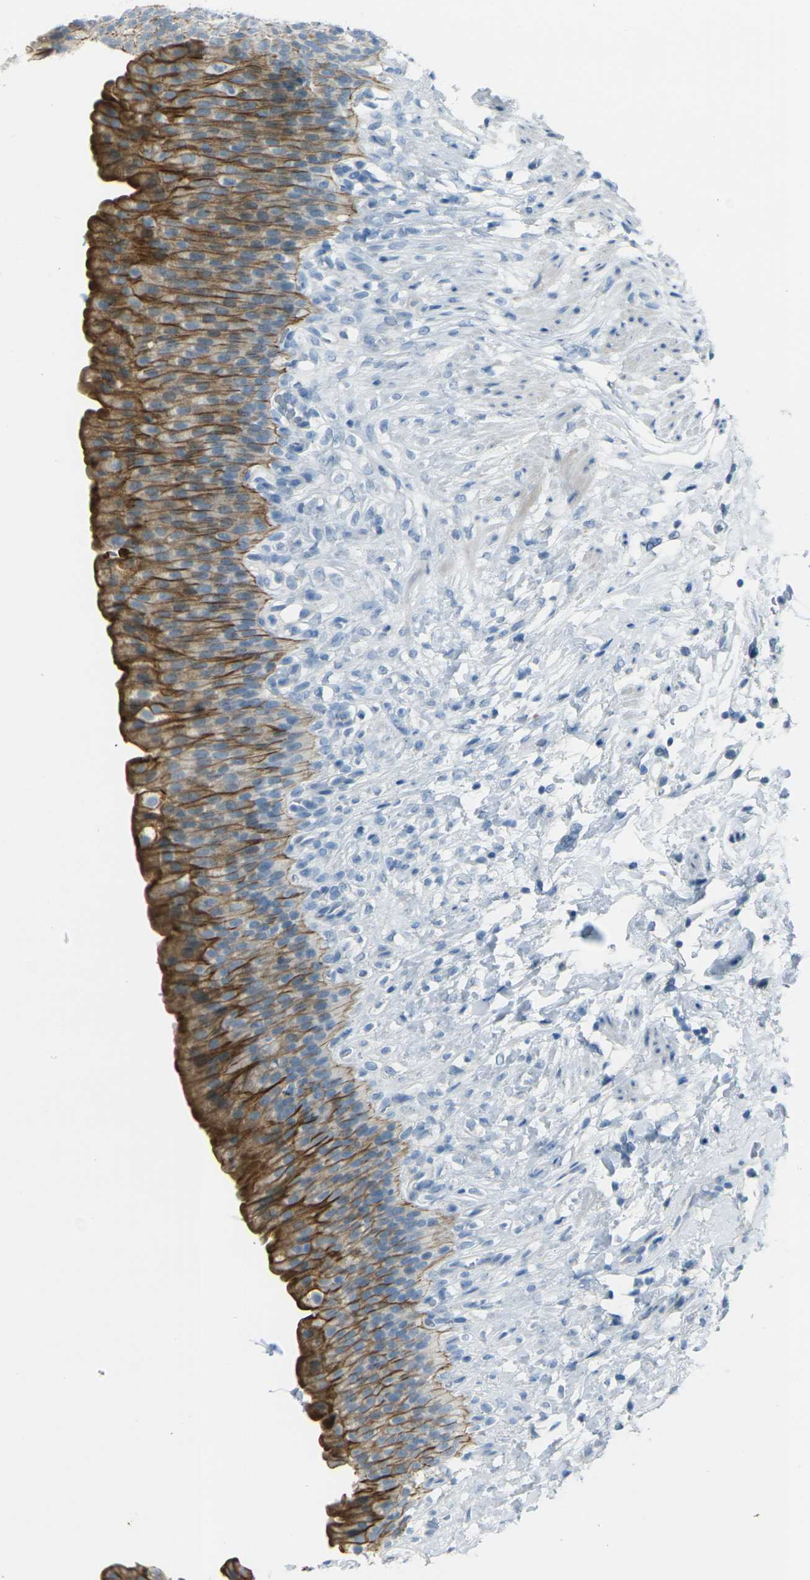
{"staining": {"intensity": "strong", "quantity": "25%-75%", "location": "cytoplasmic/membranous"}, "tissue": "urinary bladder", "cell_type": "Urothelial cells", "image_type": "normal", "snomed": [{"axis": "morphology", "description": "Normal tissue, NOS"}, {"axis": "topography", "description": "Urinary bladder"}], "caption": "Immunohistochemistry (DAB) staining of unremarkable human urinary bladder displays strong cytoplasmic/membranous protein staining in about 25%-75% of urothelial cells. The staining is performed using DAB brown chromogen to label protein expression. The nuclei are counter-stained blue using hematoxylin.", "gene": "ANKRD46", "patient": {"sex": "female", "age": 79}}